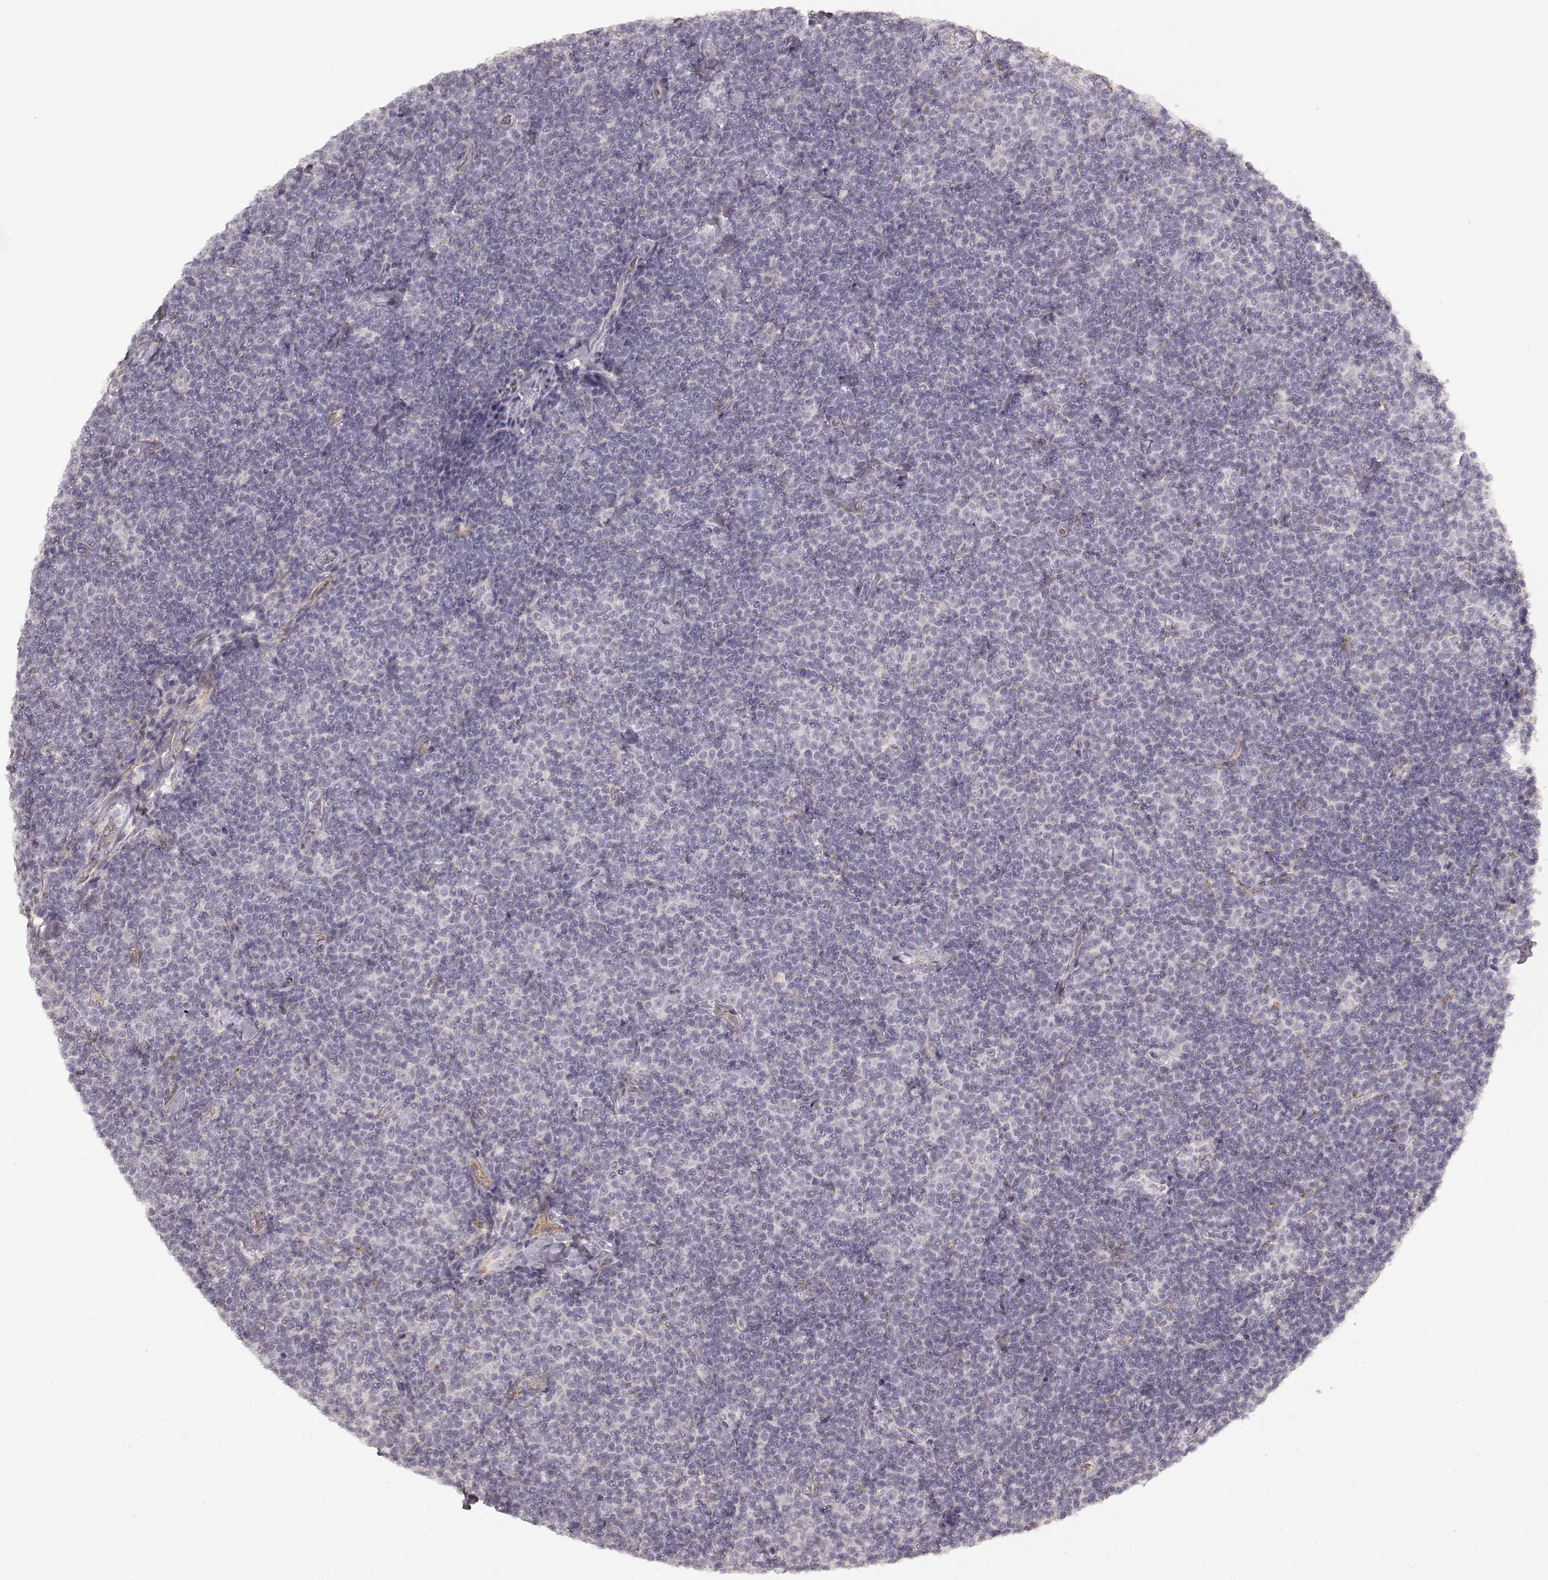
{"staining": {"intensity": "negative", "quantity": "none", "location": "none"}, "tissue": "lymphoma", "cell_type": "Tumor cells", "image_type": "cancer", "snomed": [{"axis": "morphology", "description": "Malignant lymphoma, non-Hodgkin's type, Low grade"}, {"axis": "topography", "description": "Lymph node"}], "caption": "There is no significant staining in tumor cells of low-grade malignant lymphoma, non-Hodgkin's type.", "gene": "LAMC2", "patient": {"sex": "male", "age": 81}}